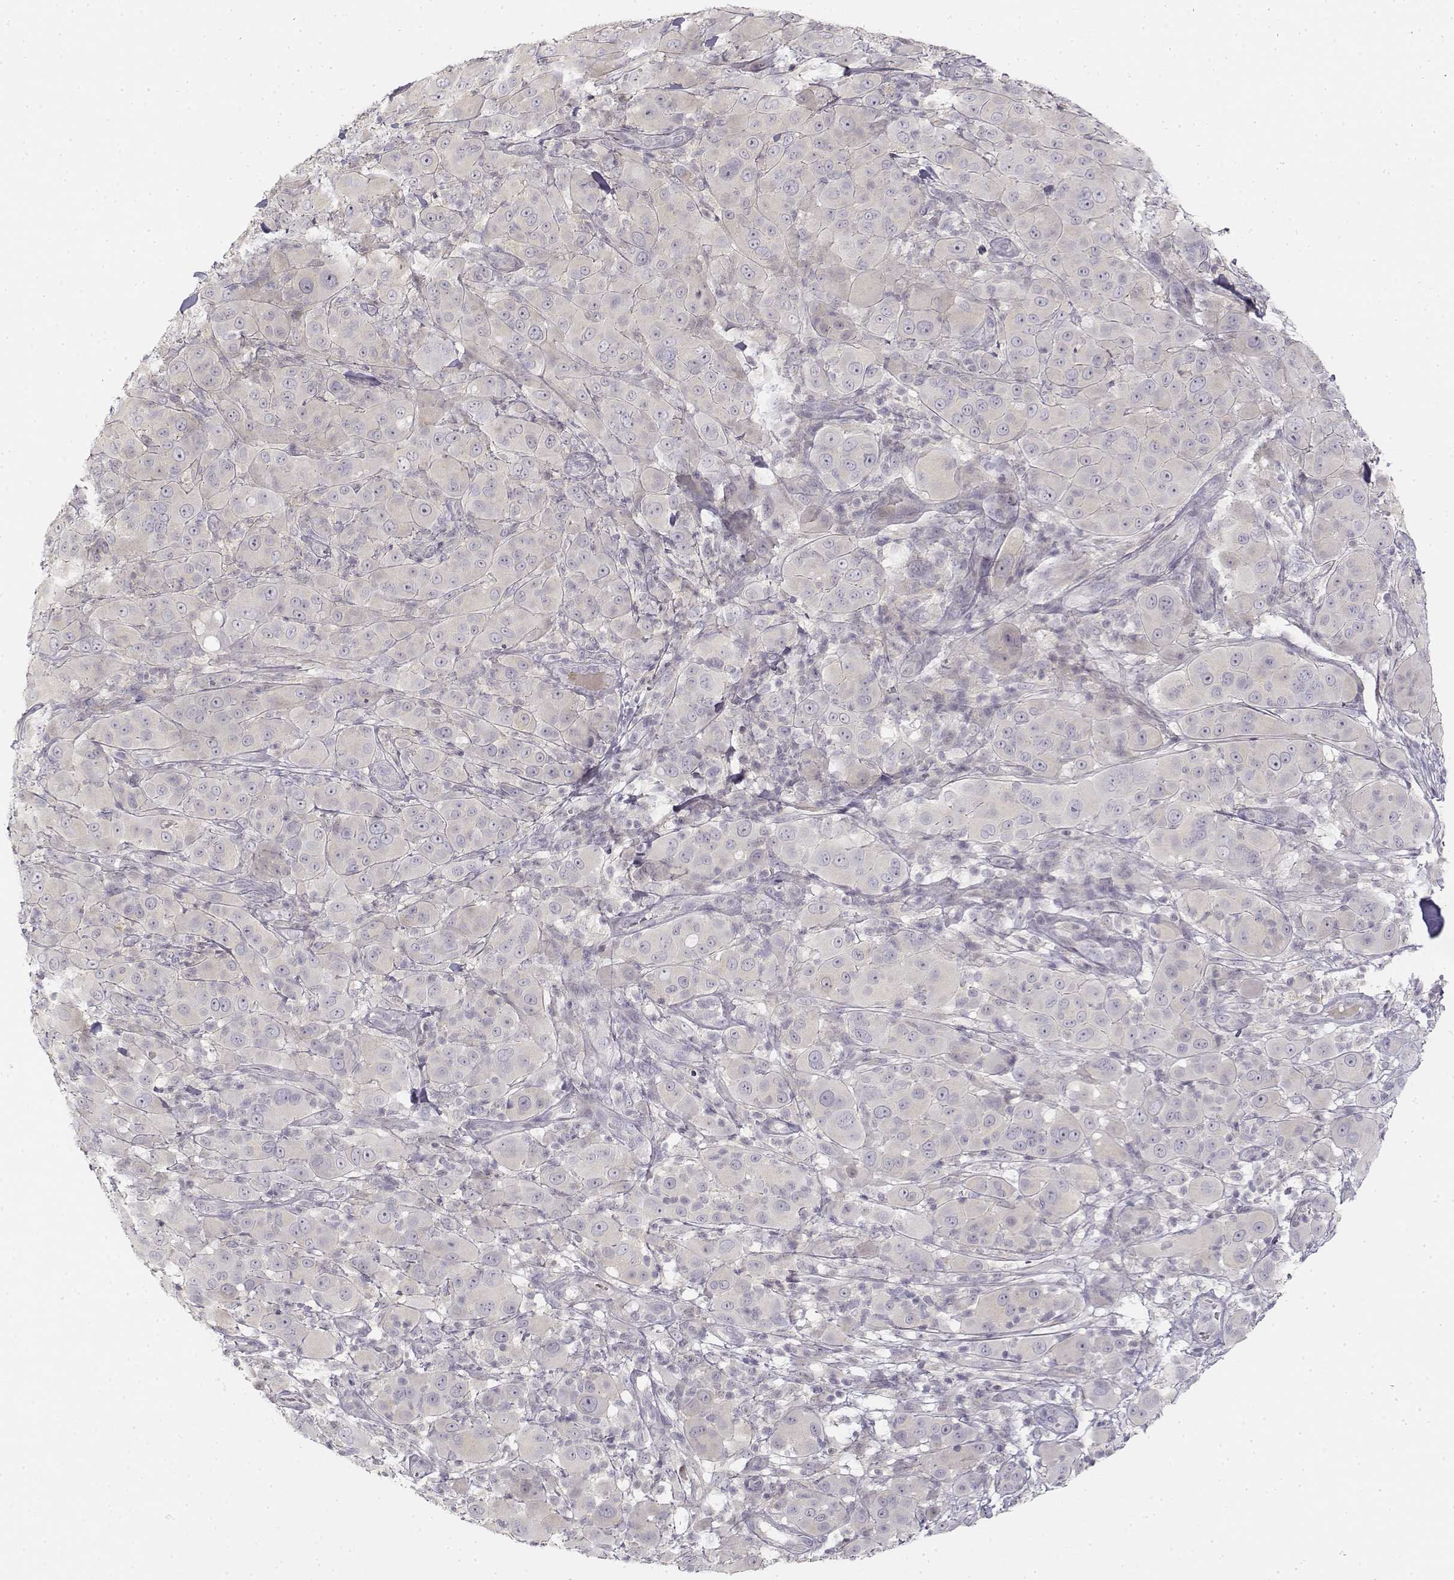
{"staining": {"intensity": "negative", "quantity": "none", "location": "none"}, "tissue": "melanoma", "cell_type": "Tumor cells", "image_type": "cancer", "snomed": [{"axis": "morphology", "description": "Malignant melanoma, NOS"}, {"axis": "topography", "description": "Skin"}], "caption": "Immunohistochemical staining of human melanoma shows no significant staining in tumor cells.", "gene": "GLIPR1L2", "patient": {"sex": "female", "age": 87}}